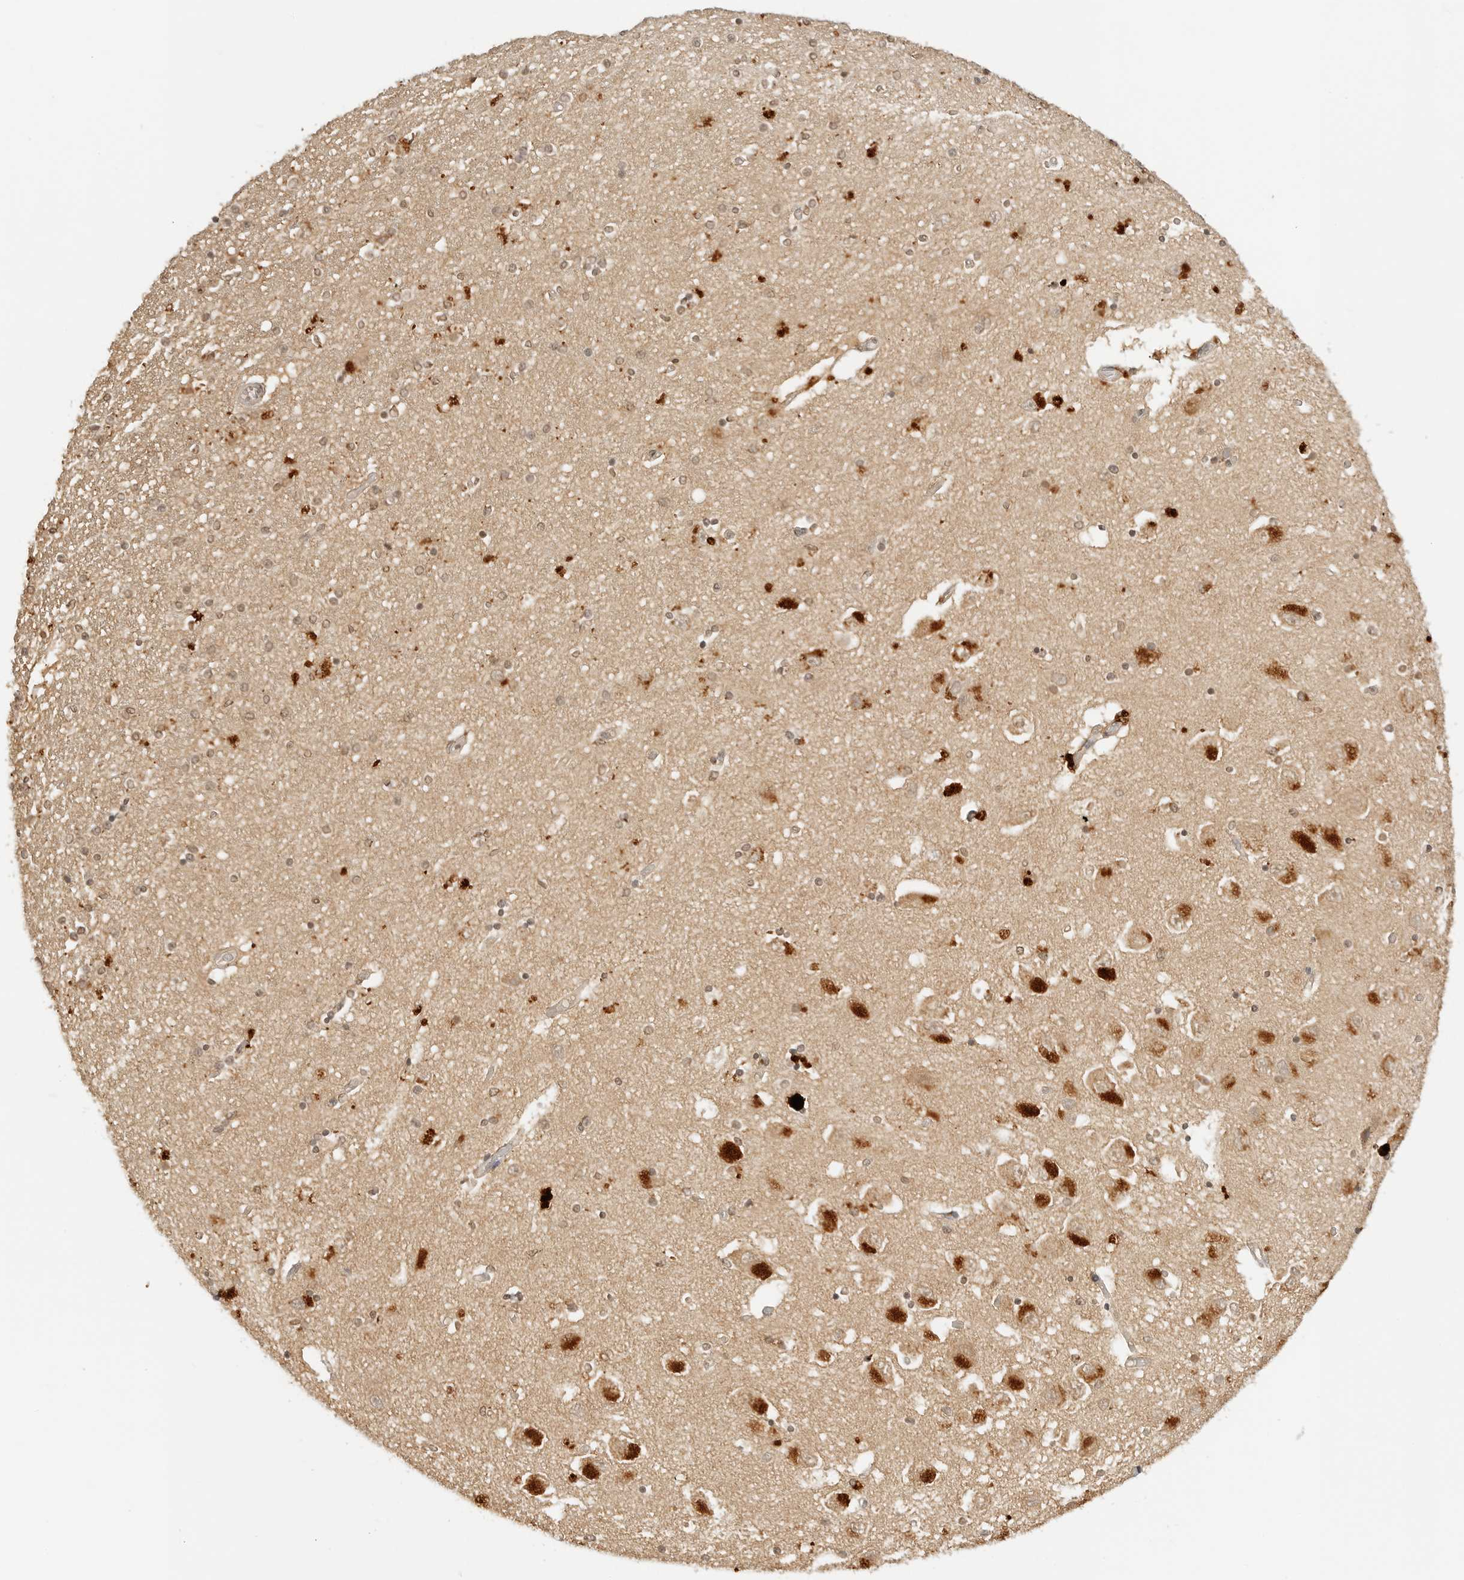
{"staining": {"intensity": "moderate", "quantity": ">75%", "location": "cytoplasmic/membranous,nuclear"}, "tissue": "hippocampus", "cell_type": "Glial cells", "image_type": "normal", "snomed": [{"axis": "morphology", "description": "Normal tissue, NOS"}, {"axis": "topography", "description": "Hippocampus"}], "caption": "Immunohistochemical staining of benign hippocampus exhibits moderate cytoplasmic/membranous,nuclear protein staining in about >75% of glial cells.", "gene": "EPHA1", "patient": {"sex": "female", "age": 54}}